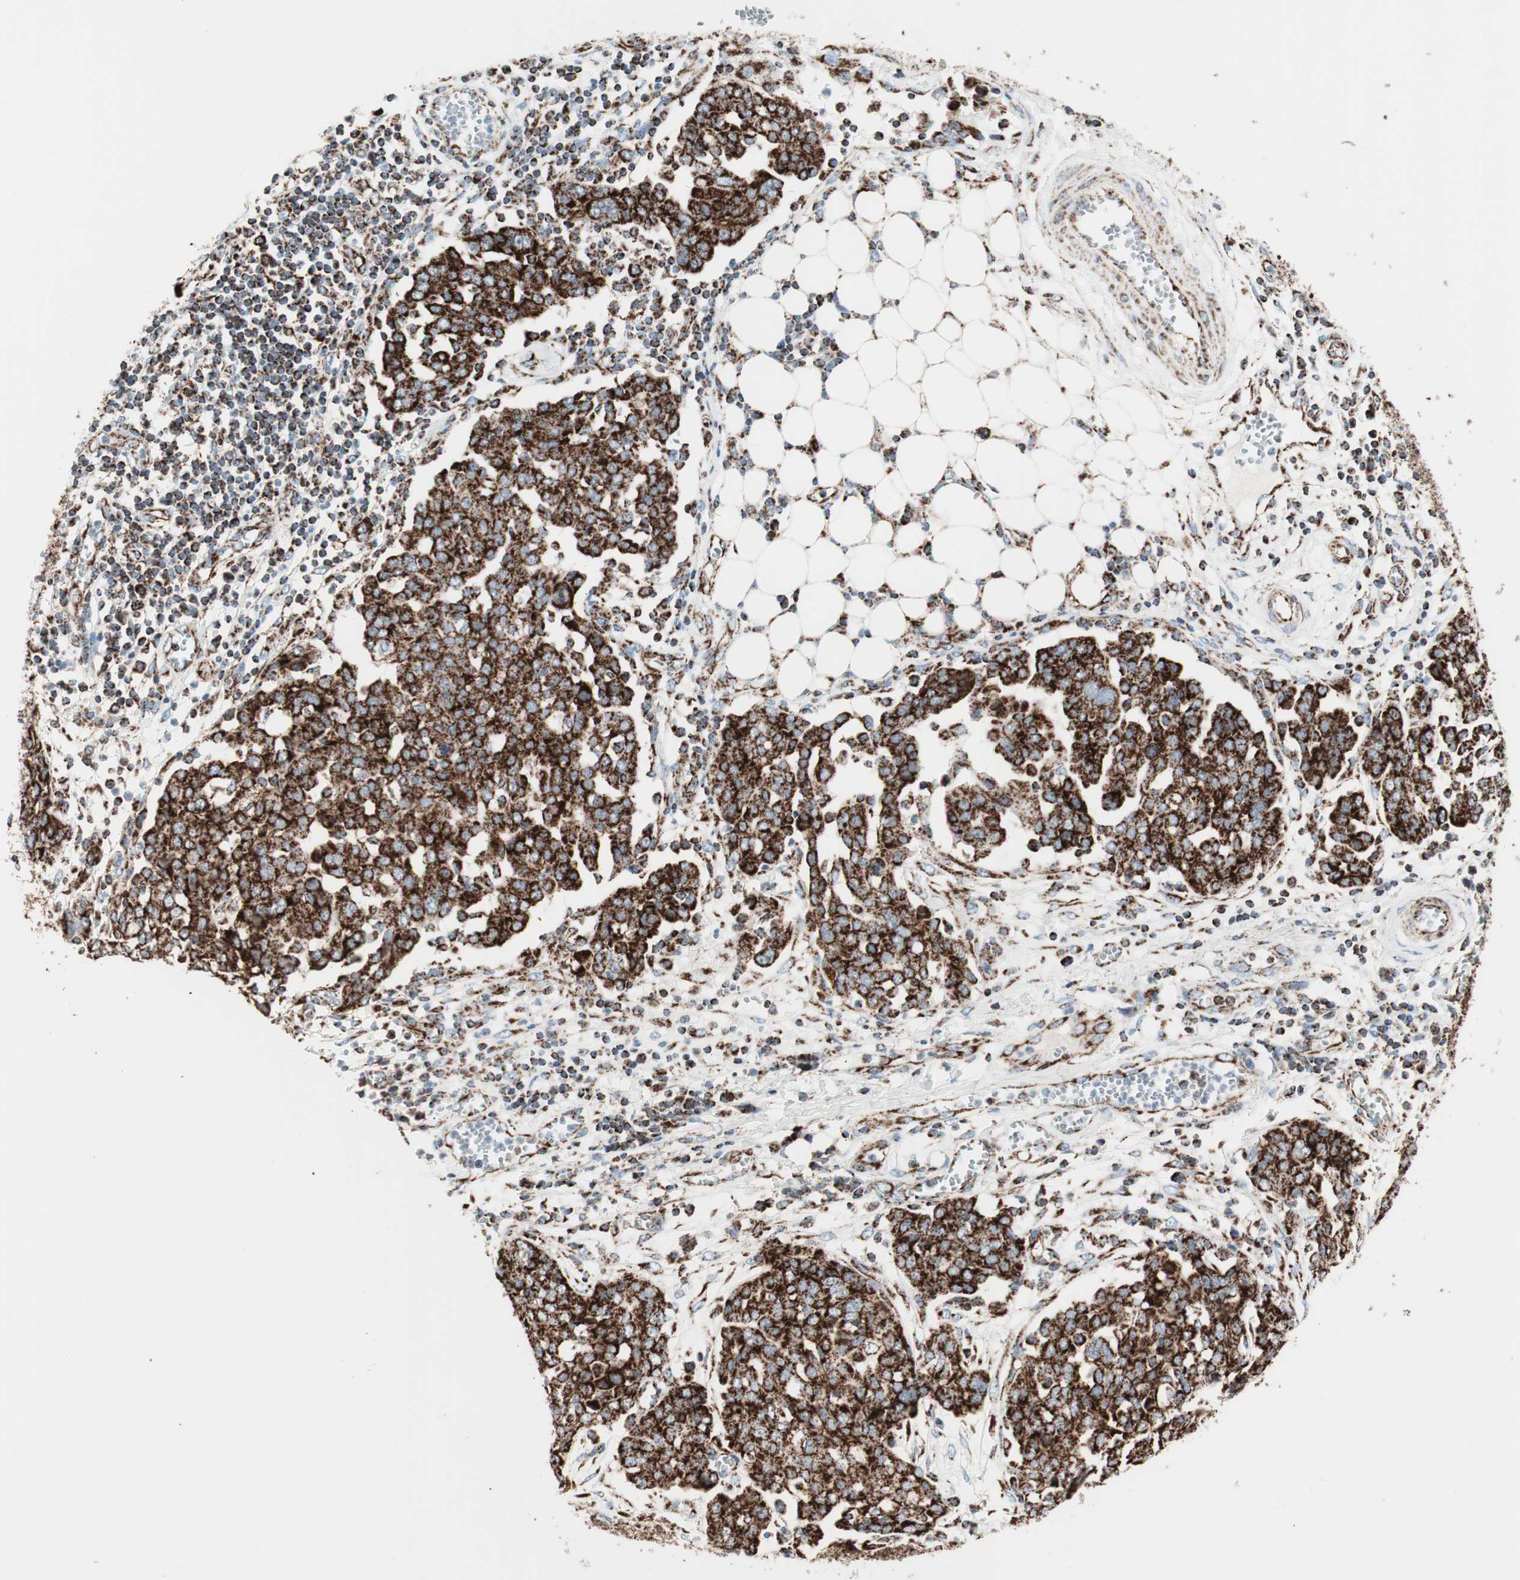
{"staining": {"intensity": "strong", "quantity": ">75%", "location": "cytoplasmic/membranous"}, "tissue": "ovarian cancer", "cell_type": "Tumor cells", "image_type": "cancer", "snomed": [{"axis": "morphology", "description": "Cystadenocarcinoma, serous, NOS"}, {"axis": "topography", "description": "Soft tissue"}, {"axis": "topography", "description": "Ovary"}], "caption": "Protein expression analysis of ovarian cancer (serous cystadenocarcinoma) exhibits strong cytoplasmic/membranous staining in approximately >75% of tumor cells.", "gene": "TOMM20", "patient": {"sex": "female", "age": 57}}